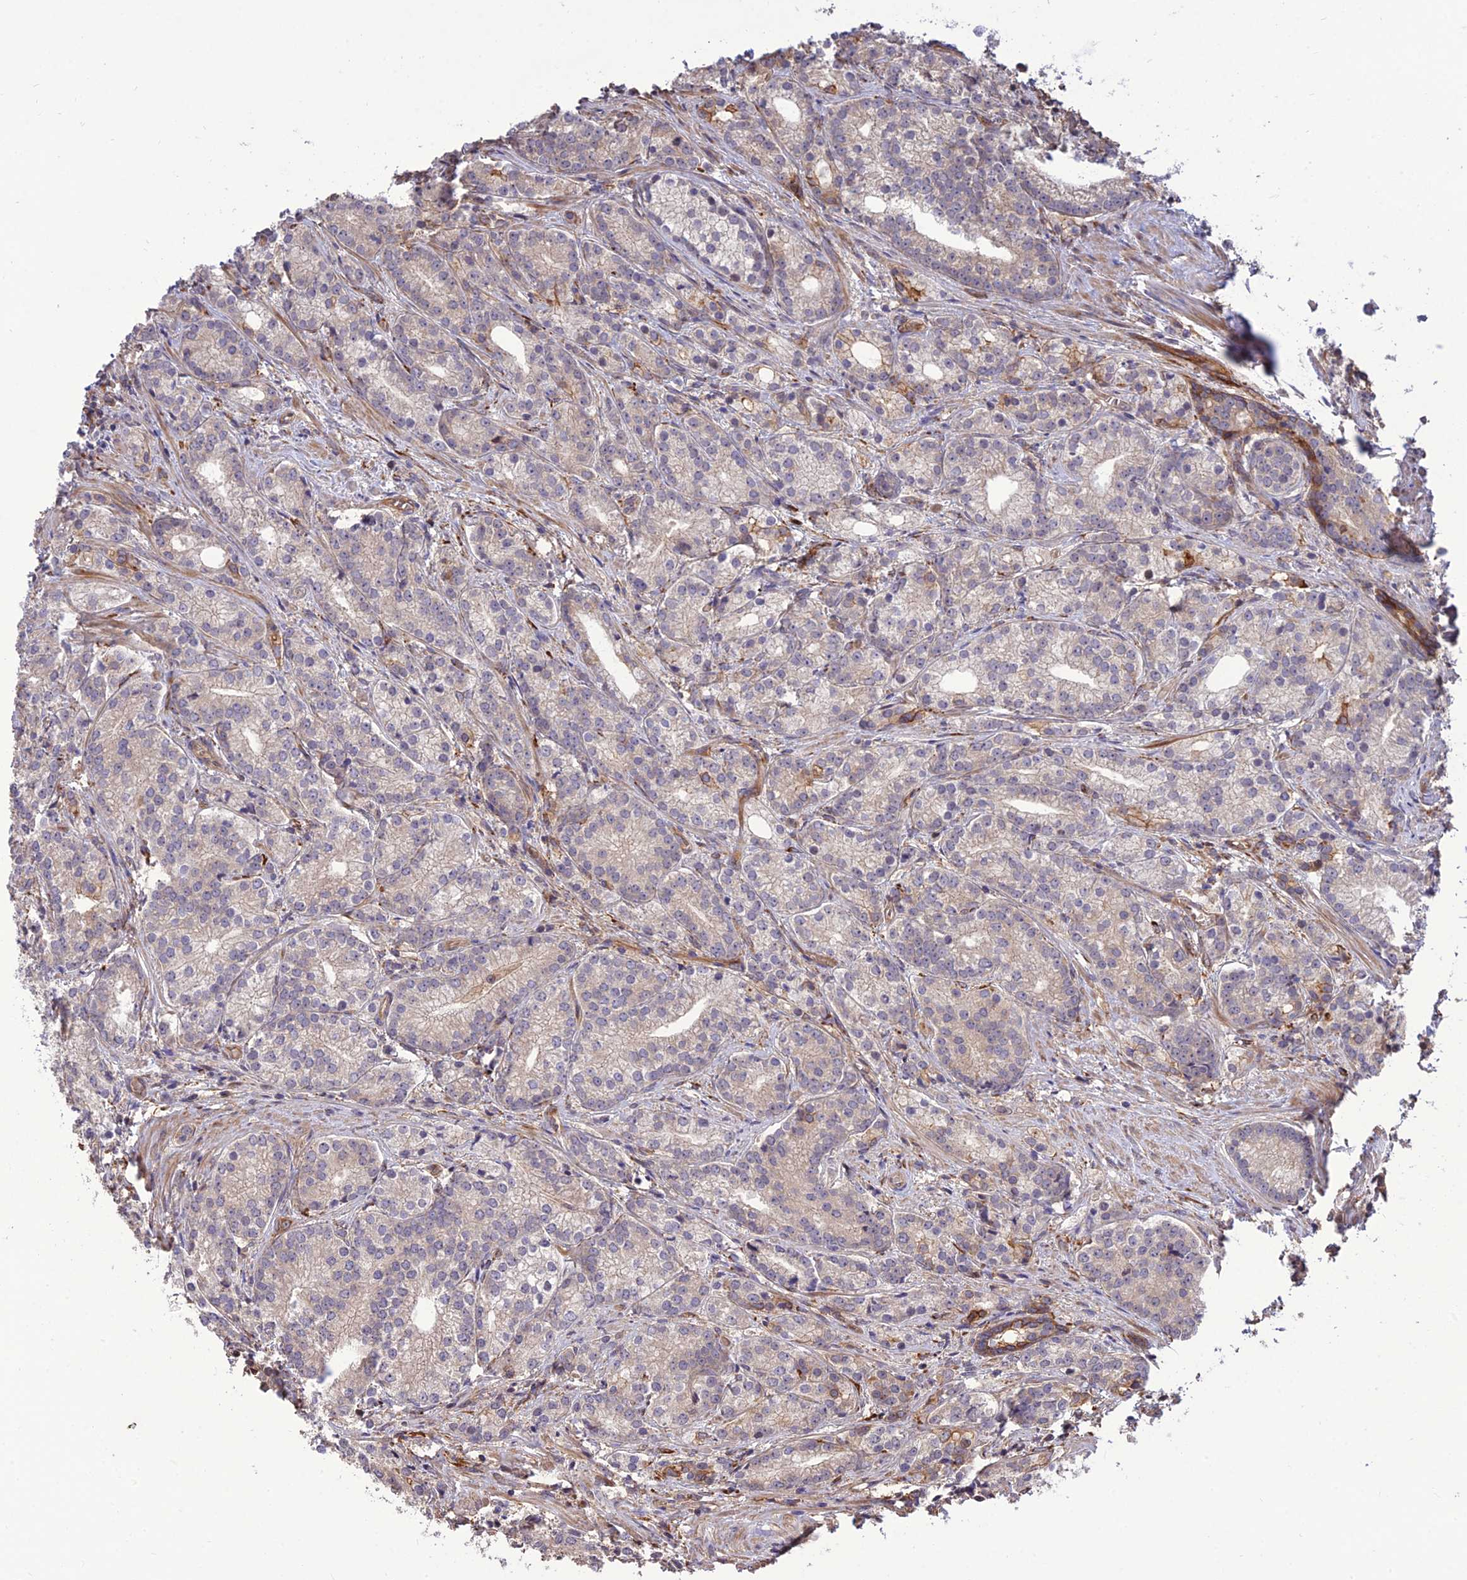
{"staining": {"intensity": "negative", "quantity": "none", "location": "none"}, "tissue": "prostate cancer", "cell_type": "Tumor cells", "image_type": "cancer", "snomed": [{"axis": "morphology", "description": "Adenocarcinoma, Low grade"}, {"axis": "topography", "description": "Prostate"}], "caption": "Immunohistochemical staining of human prostate cancer (adenocarcinoma (low-grade)) shows no significant staining in tumor cells. (DAB (3,3'-diaminobenzidine) immunohistochemistry (IHC) visualized using brightfield microscopy, high magnification).", "gene": "CRTAP", "patient": {"sex": "male", "age": 71}}